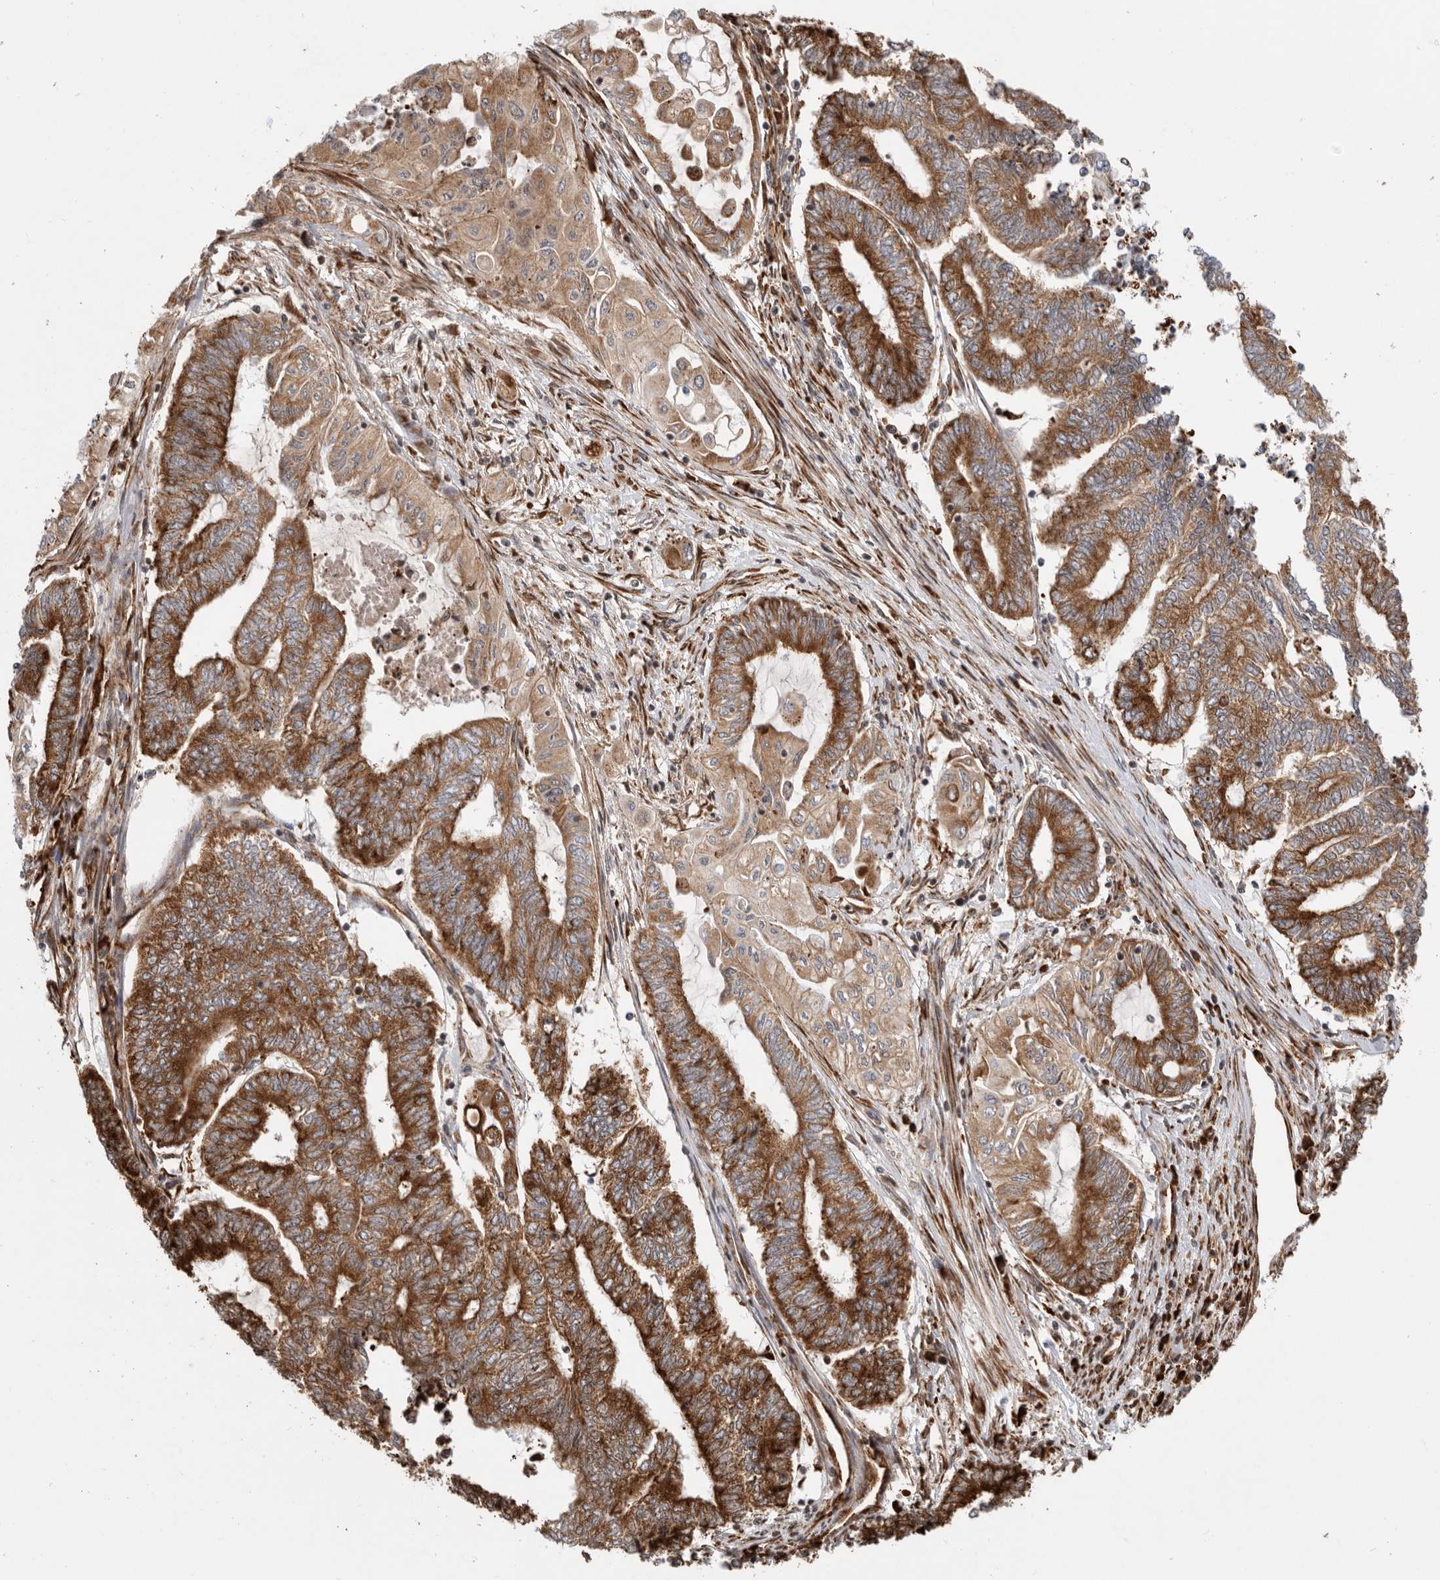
{"staining": {"intensity": "strong", "quantity": ">75%", "location": "cytoplasmic/membranous"}, "tissue": "endometrial cancer", "cell_type": "Tumor cells", "image_type": "cancer", "snomed": [{"axis": "morphology", "description": "Adenocarcinoma, NOS"}, {"axis": "topography", "description": "Uterus"}, {"axis": "topography", "description": "Endometrium"}], "caption": "About >75% of tumor cells in endometrial cancer demonstrate strong cytoplasmic/membranous protein expression as visualized by brown immunohistochemical staining.", "gene": "FZD3", "patient": {"sex": "female", "age": 70}}